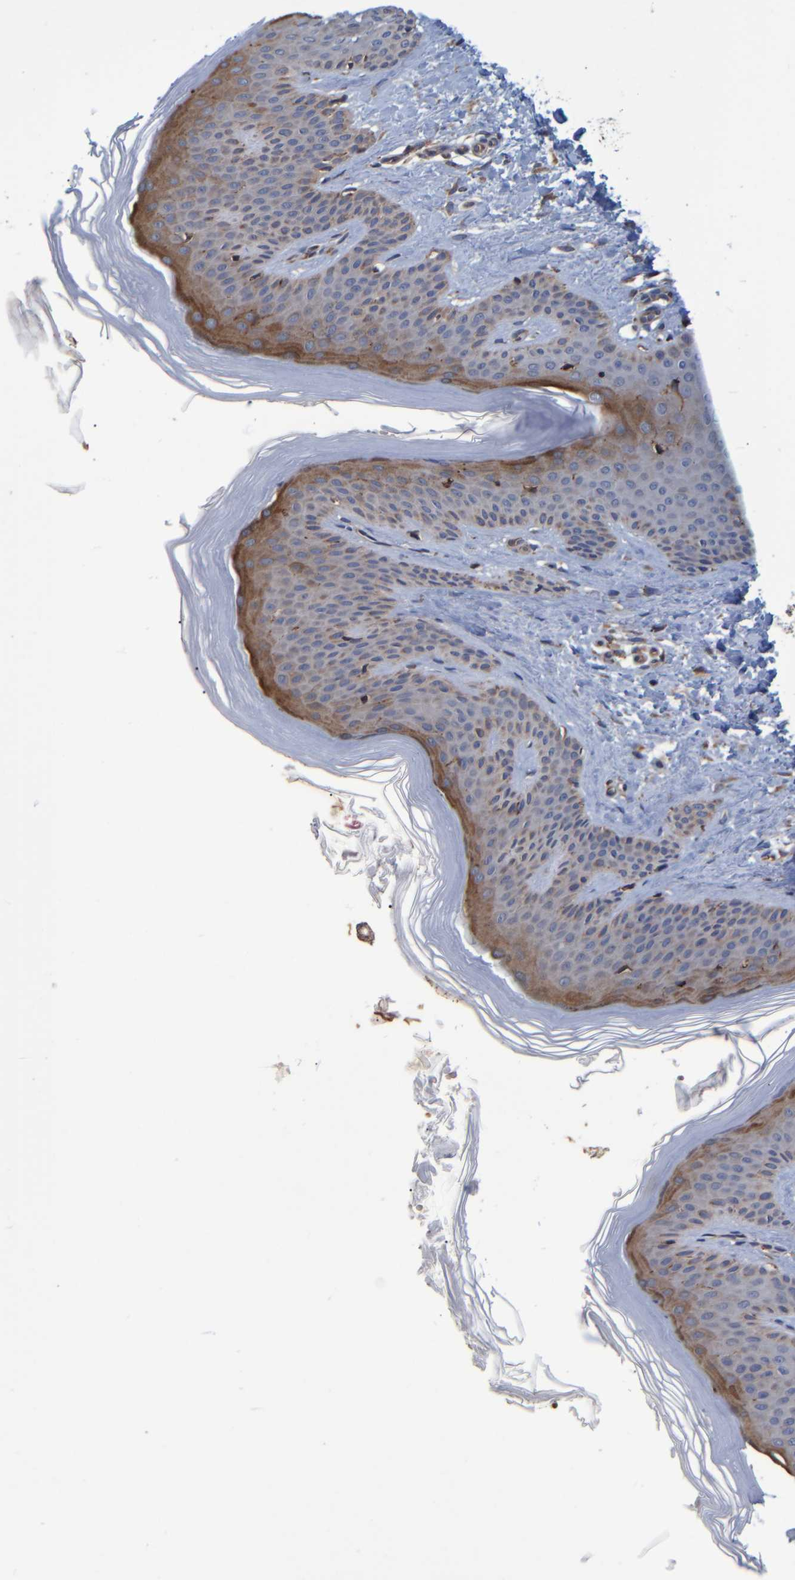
{"staining": {"intensity": "negative", "quantity": "none", "location": "none"}, "tissue": "skin", "cell_type": "Fibroblasts", "image_type": "normal", "snomed": [{"axis": "morphology", "description": "Normal tissue, NOS"}, {"axis": "morphology", "description": "Malignant melanoma, Metastatic site"}, {"axis": "topography", "description": "Skin"}], "caption": "Immunohistochemical staining of normal skin reveals no significant expression in fibroblasts.", "gene": "SPAG5", "patient": {"sex": "male", "age": 41}}